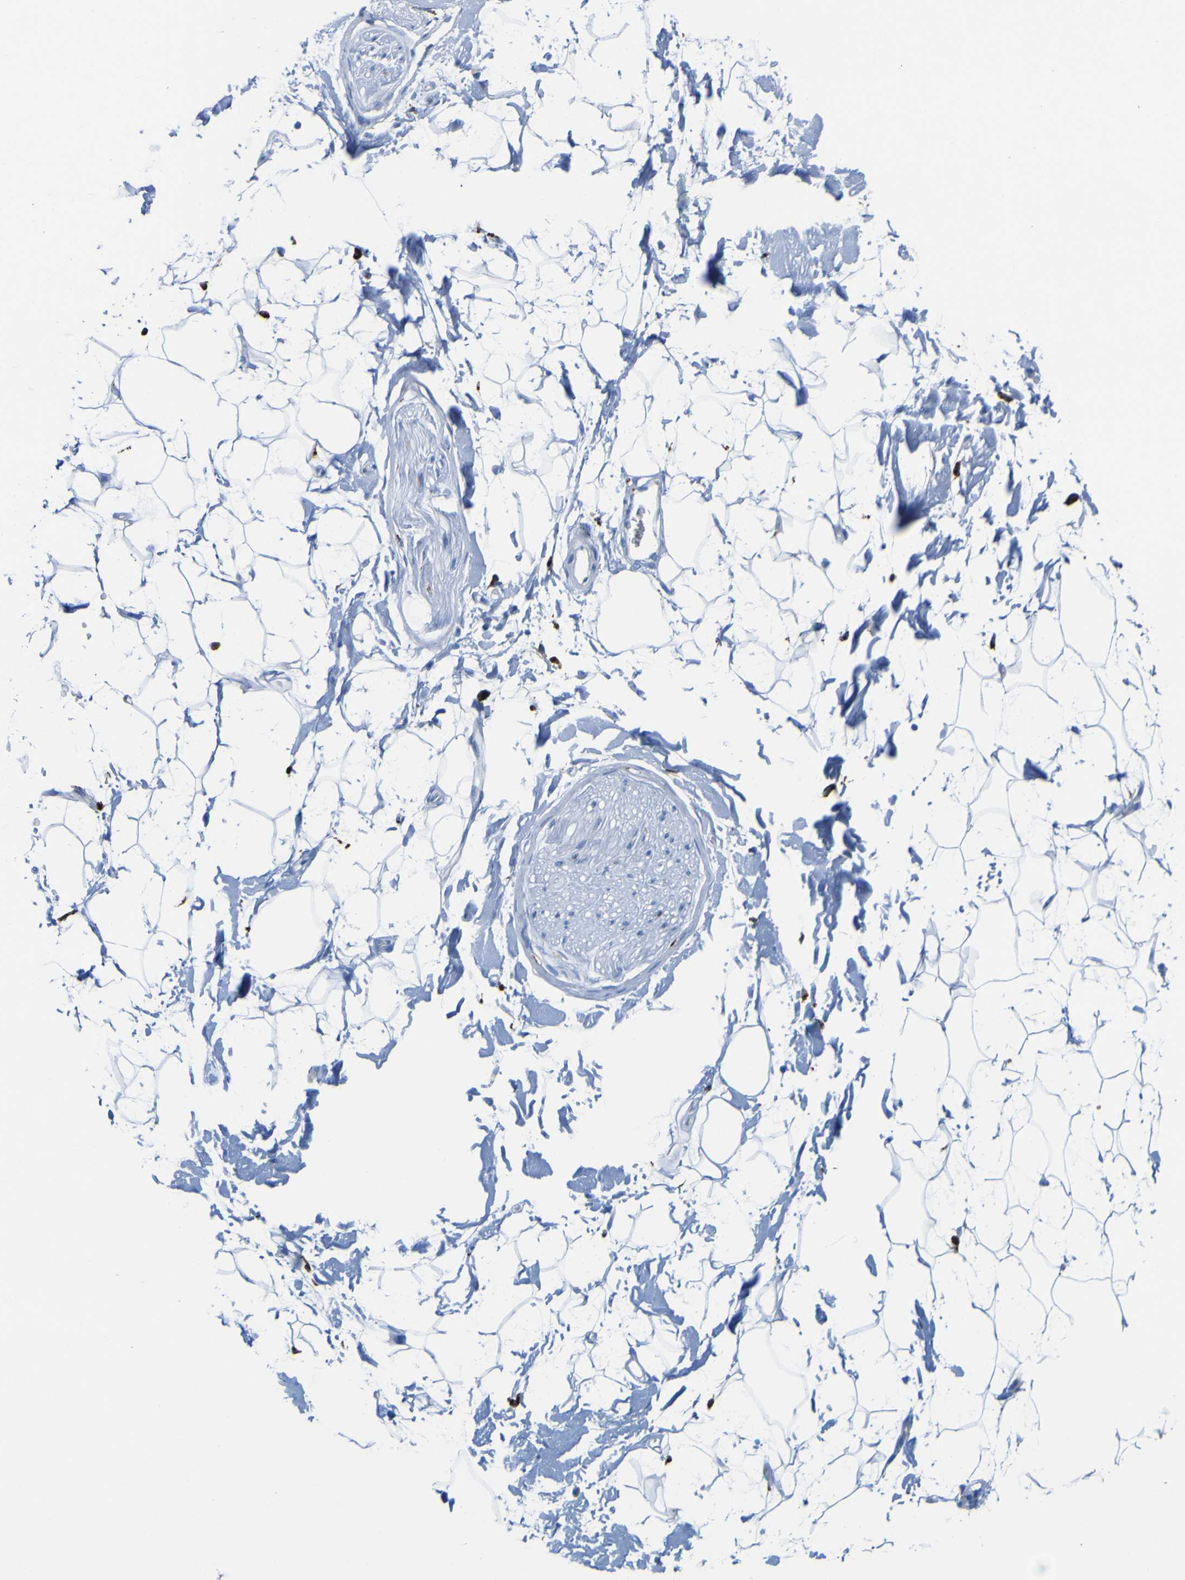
{"staining": {"intensity": "negative", "quantity": "none", "location": "none"}, "tissue": "adipose tissue", "cell_type": "Adipocytes", "image_type": "normal", "snomed": [{"axis": "morphology", "description": "Normal tissue, NOS"}, {"axis": "topography", "description": "Soft tissue"}], "caption": "Photomicrograph shows no protein positivity in adipocytes of unremarkable adipose tissue. (DAB immunohistochemistry (IHC), high magnification).", "gene": "PLD3", "patient": {"sex": "male", "age": 72}}